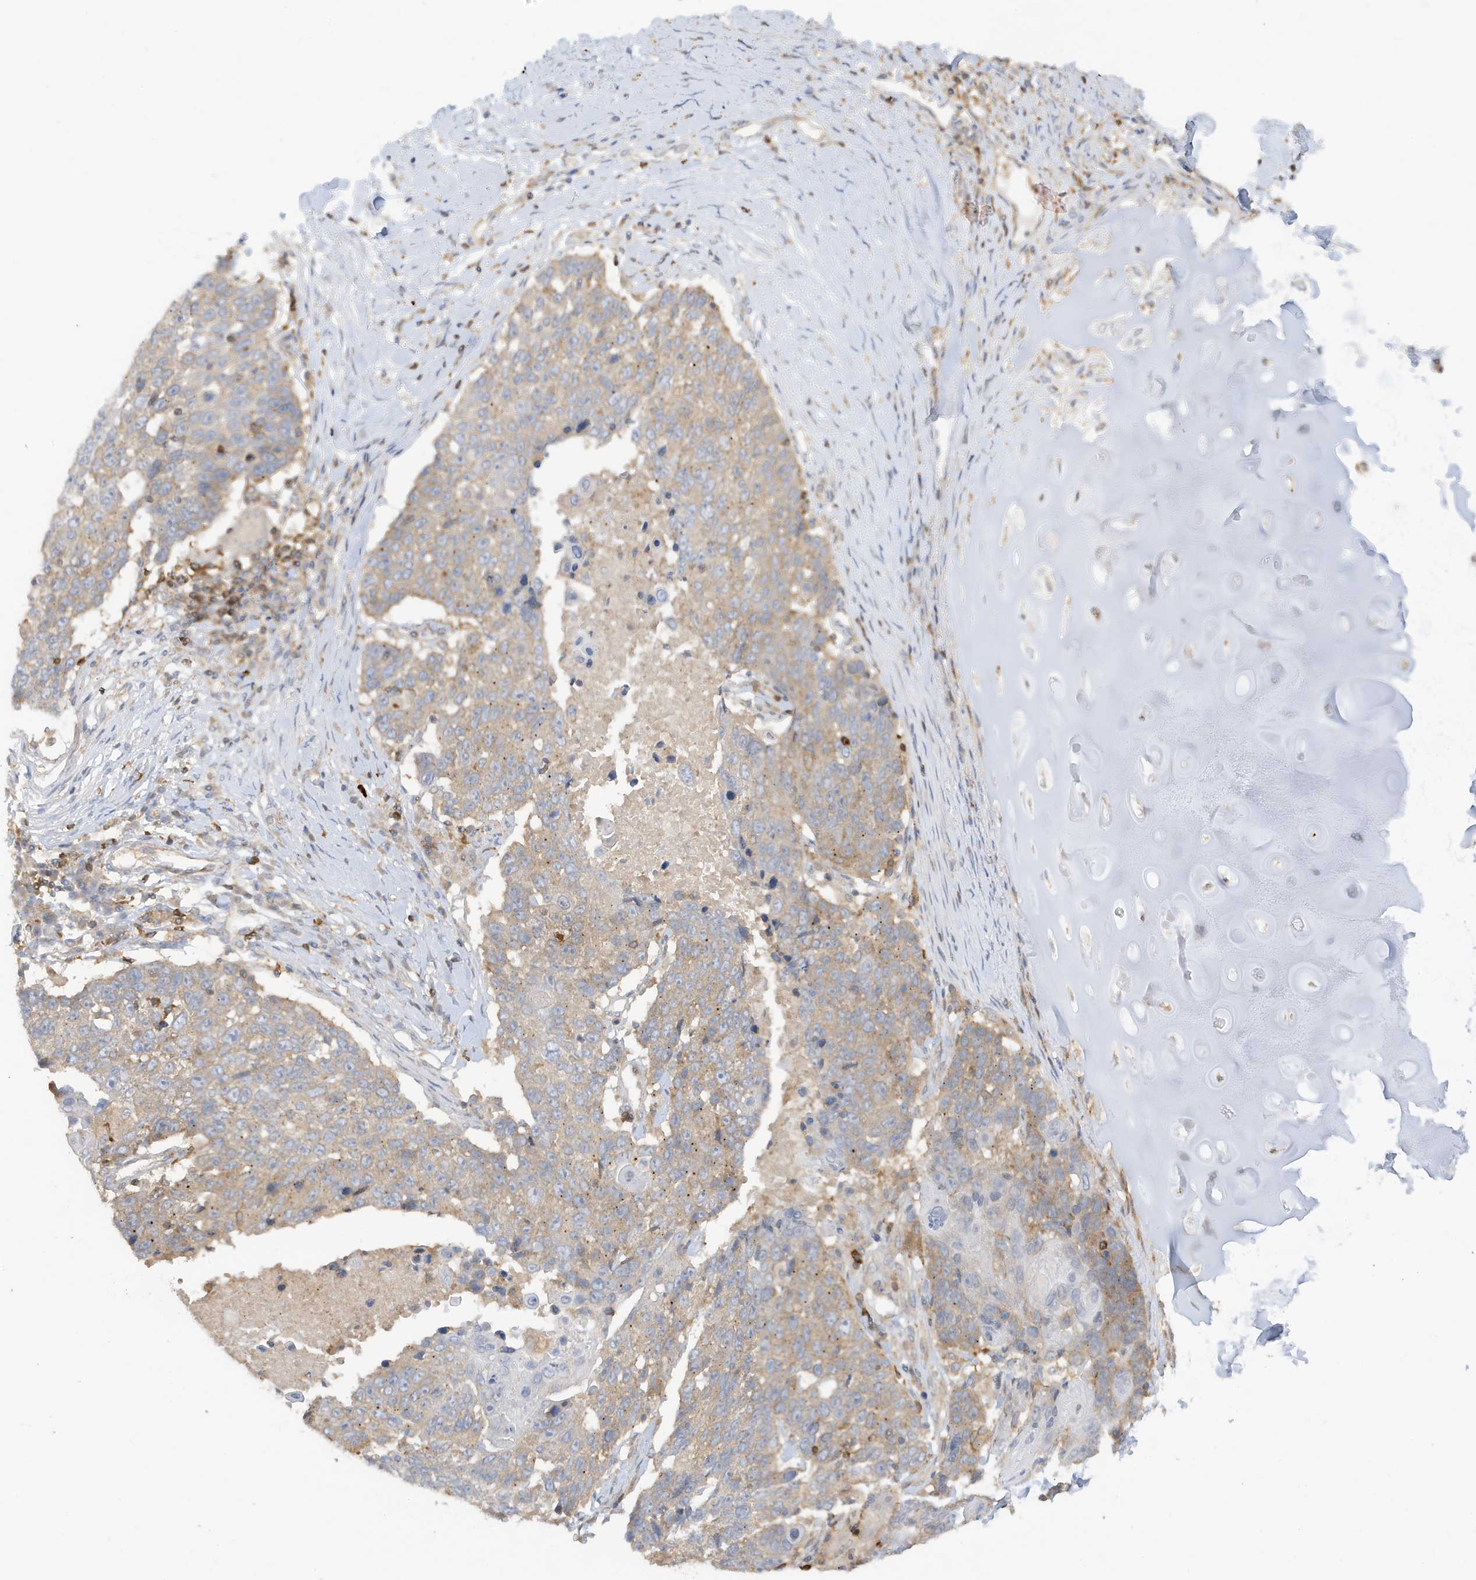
{"staining": {"intensity": "weak", "quantity": "<25%", "location": "cytoplasmic/membranous"}, "tissue": "lung cancer", "cell_type": "Tumor cells", "image_type": "cancer", "snomed": [{"axis": "morphology", "description": "Squamous cell carcinoma, NOS"}, {"axis": "topography", "description": "Lung"}], "caption": "Immunohistochemistry photomicrograph of neoplastic tissue: human lung squamous cell carcinoma stained with DAB demonstrates no significant protein staining in tumor cells.", "gene": "PHACTR2", "patient": {"sex": "male", "age": 66}}